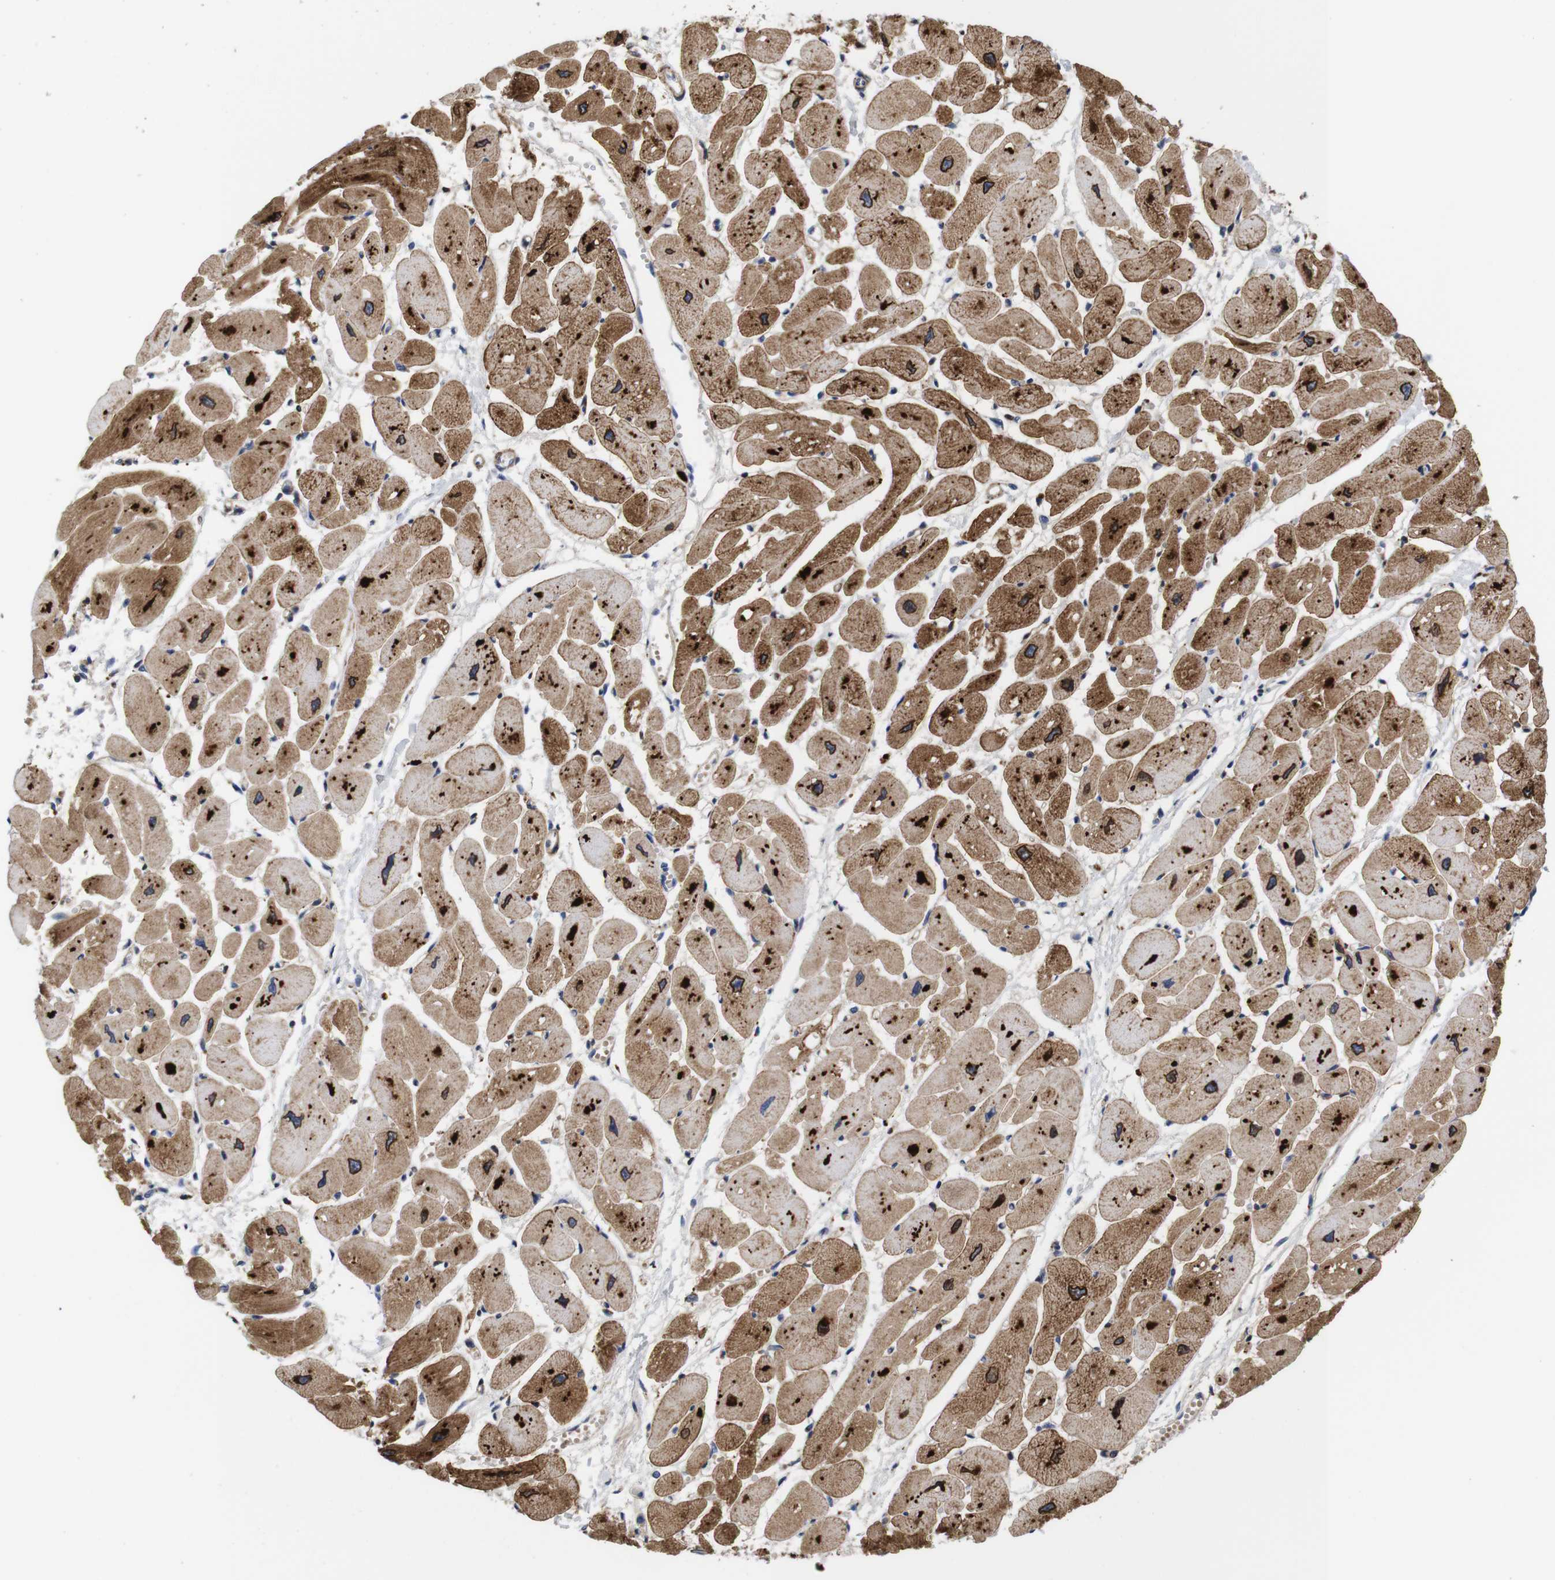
{"staining": {"intensity": "strong", "quantity": ">75%", "location": "cytoplasmic/membranous"}, "tissue": "heart muscle", "cell_type": "Cardiomyocytes", "image_type": "normal", "snomed": [{"axis": "morphology", "description": "Normal tissue, NOS"}, {"axis": "topography", "description": "Heart"}], "caption": "Protein staining by IHC displays strong cytoplasmic/membranous expression in approximately >75% of cardiomyocytes in unremarkable heart muscle.", "gene": "SPRY3", "patient": {"sex": "female", "age": 54}}